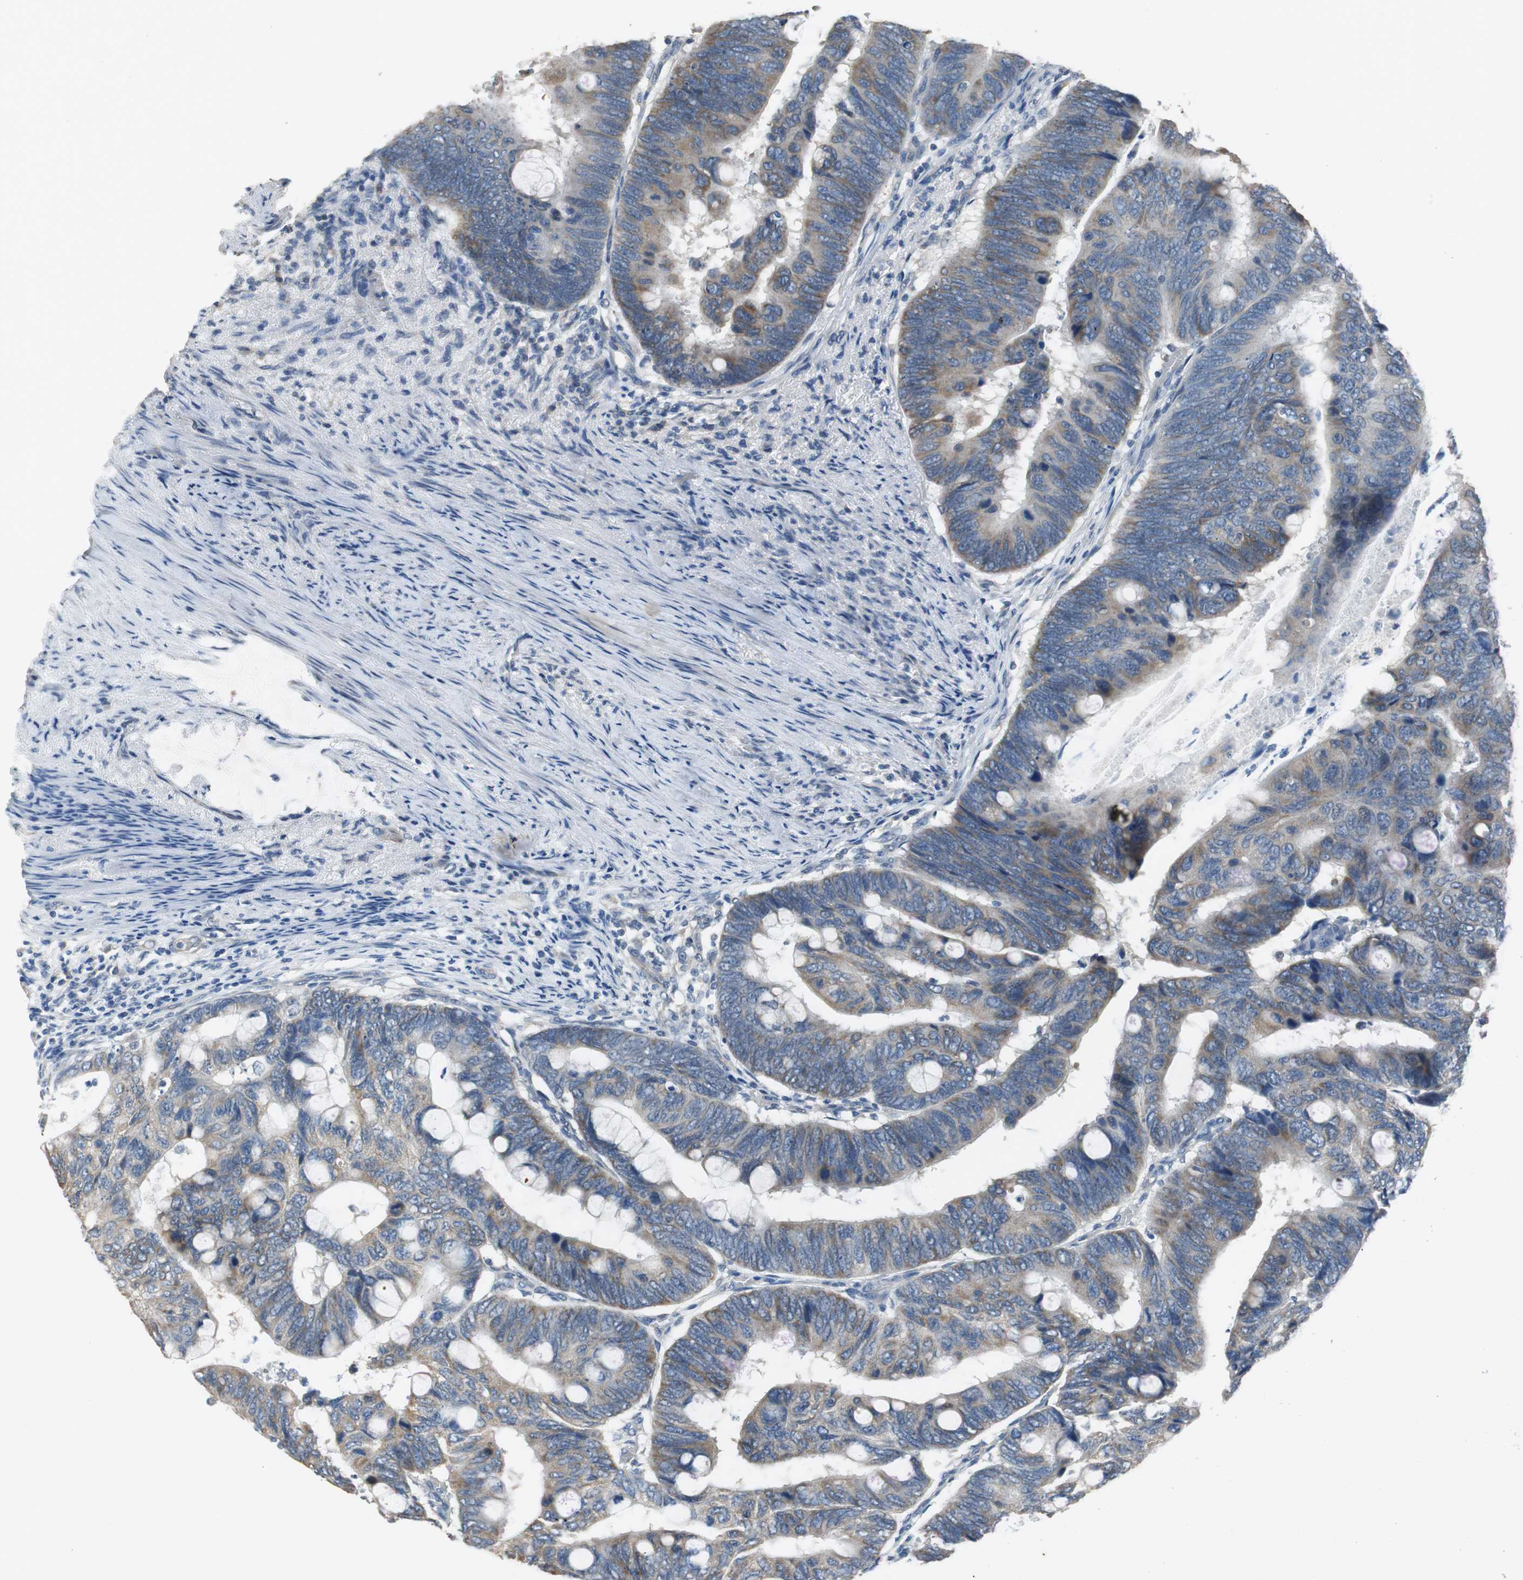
{"staining": {"intensity": "moderate", "quantity": "25%-75%", "location": "cytoplasmic/membranous"}, "tissue": "colorectal cancer", "cell_type": "Tumor cells", "image_type": "cancer", "snomed": [{"axis": "morphology", "description": "Normal tissue, NOS"}, {"axis": "morphology", "description": "Adenocarcinoma, NOS"}, {"axis": "topography", "description": "Rectum"}, {"axis": "topography", "description": "Peripheral nerve tissue"}], "caption": "Immunohistochemical staining of human colorectal adenocarcinoma reveals medium levels of moderate cytoplasmic/membranous protein expression in about 25%-75% of tumor cells.", "gene": "ALDH4A1", "patient": {"sex": "male", "age": 92}}